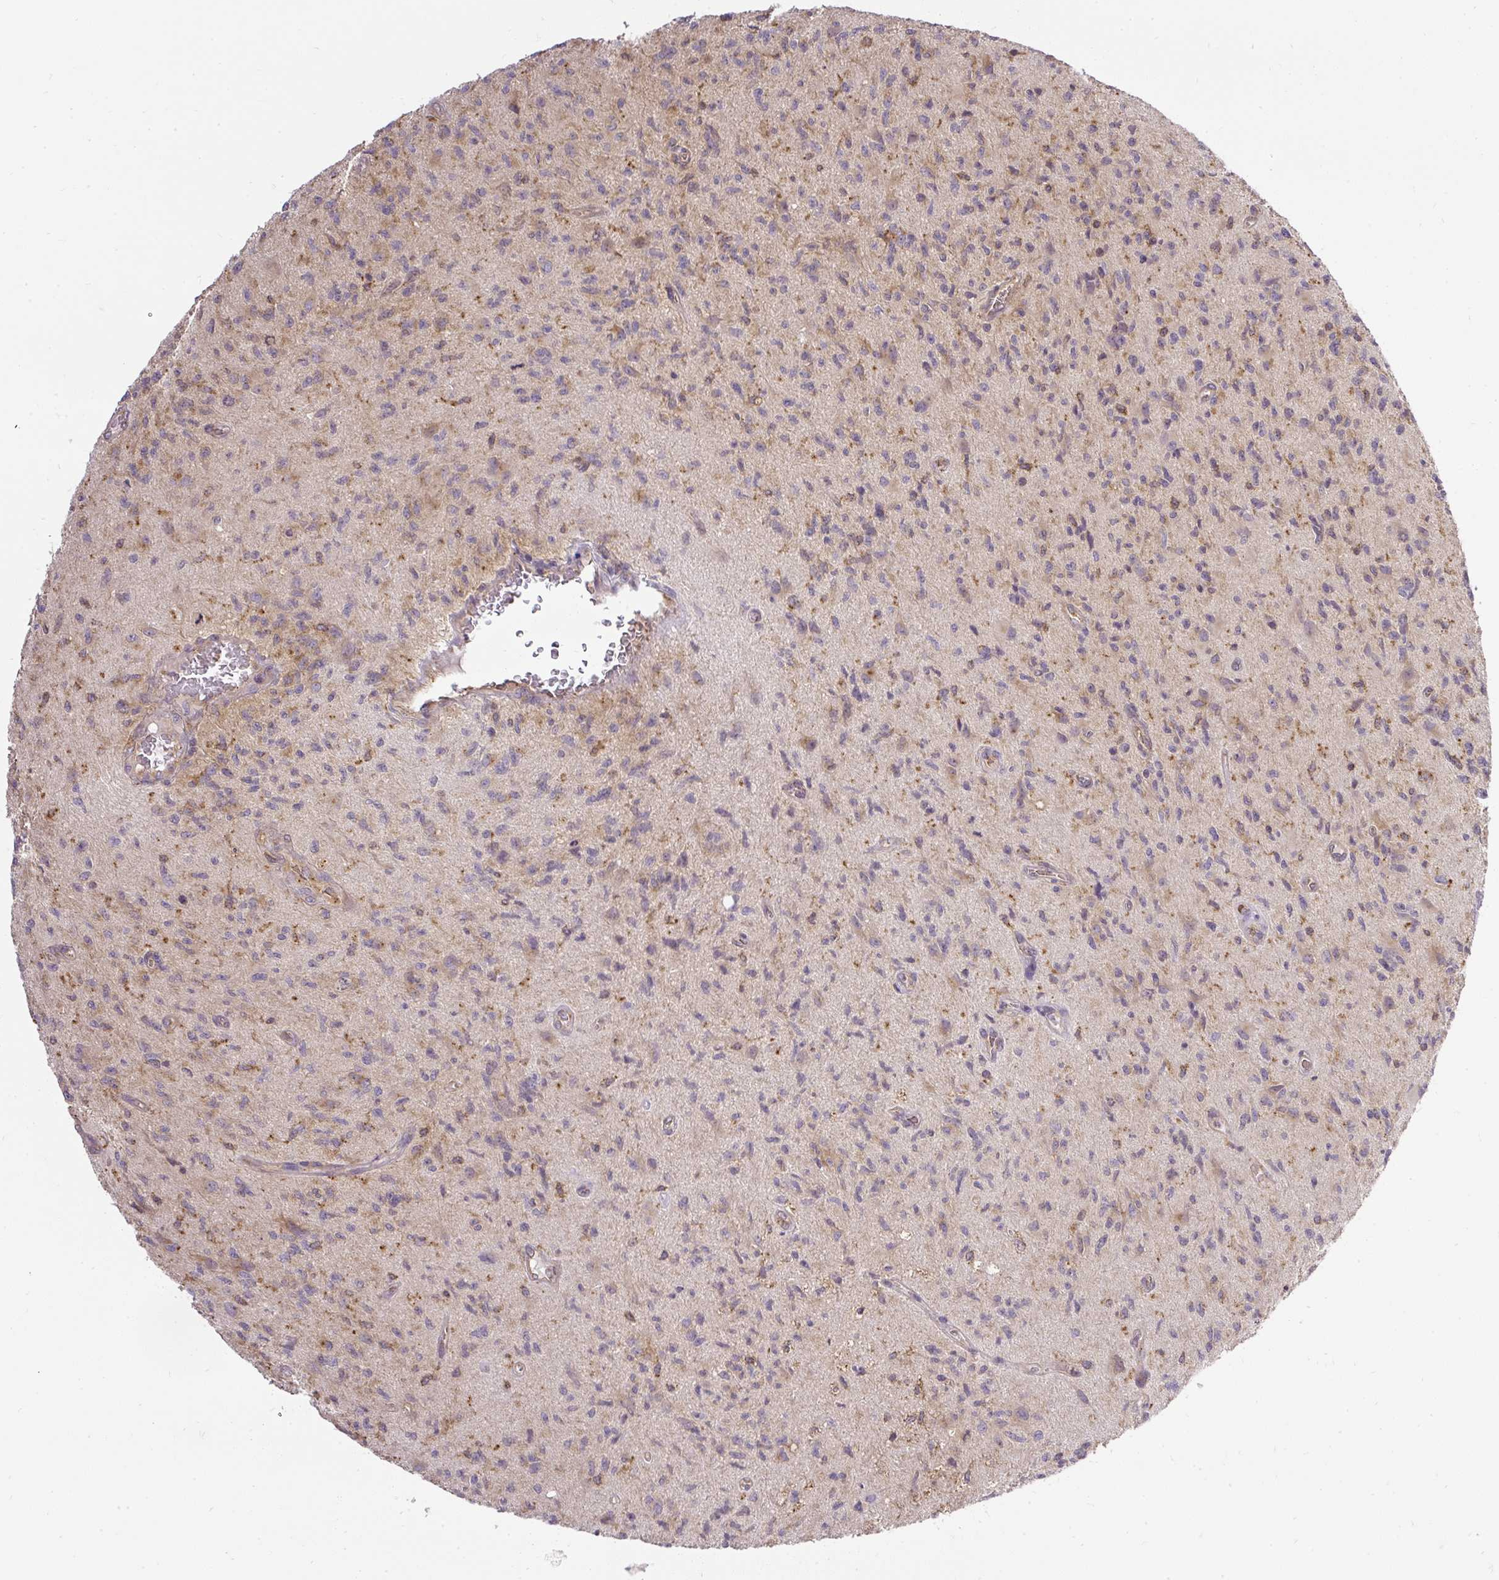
{"staining": {"intensity": "weak", "quantity": ">75%", "location": "cytoplasmic/membranous"}, "tissue": "glioma", "cell_type": "Tumor cells", "image_type": "cancer", "snomed": [{"axis": "morphology", "description": "Glioma, malignant, High grade"}, {"axis": "topography", "description": "Brain"}], "caption": "A brown stain highlights weak cytoplasmic/membranous expression of a protein in human glioma tumor cells. The staining is performed using DAB (3,3'-diaminobenzidine) brown chromogen to label protein expression. The nuclei are counter-stained blue using hematoxylin.", "gene": "SMC4", "patient": {"sex": "male", "age": 67}}